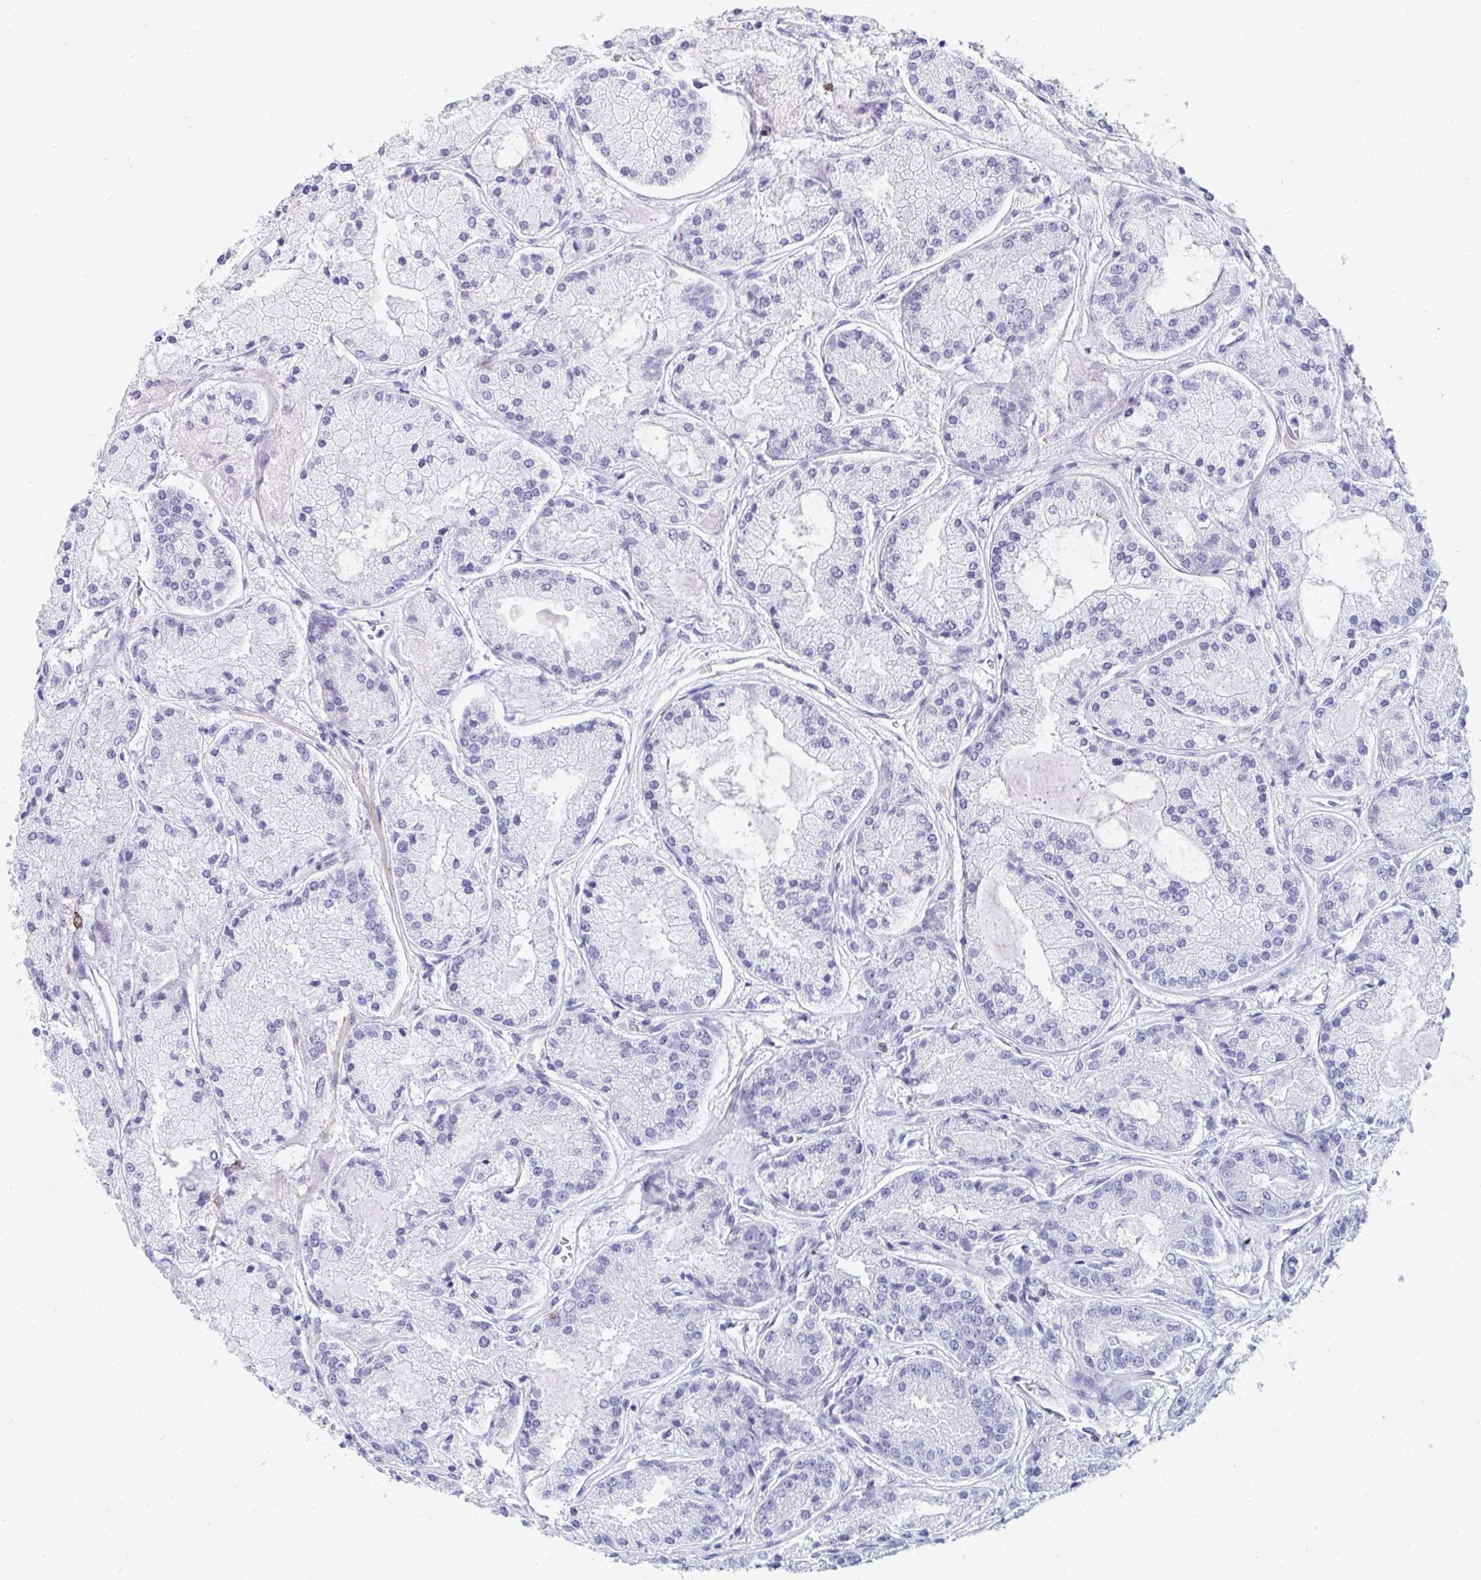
{"staining": {"intensity": "negative", "quantity": "none", "location": "none"}, "tissue": "prostate cancer", "cell_type": "Tumor cells", "image_type": "cancer", "snomed": [{"axis": "morphology", "description": "Adenocarcinoma, High grade"}, {"axis": "topography", "description": "Prostate"}], "caption": "DAB immunohistochemical staining of prostate high-grade adenocarcinoma reveals no significant expression in tumor cells.", "gene": "CD7", "patient": {"sex": "male", "age": 67}}